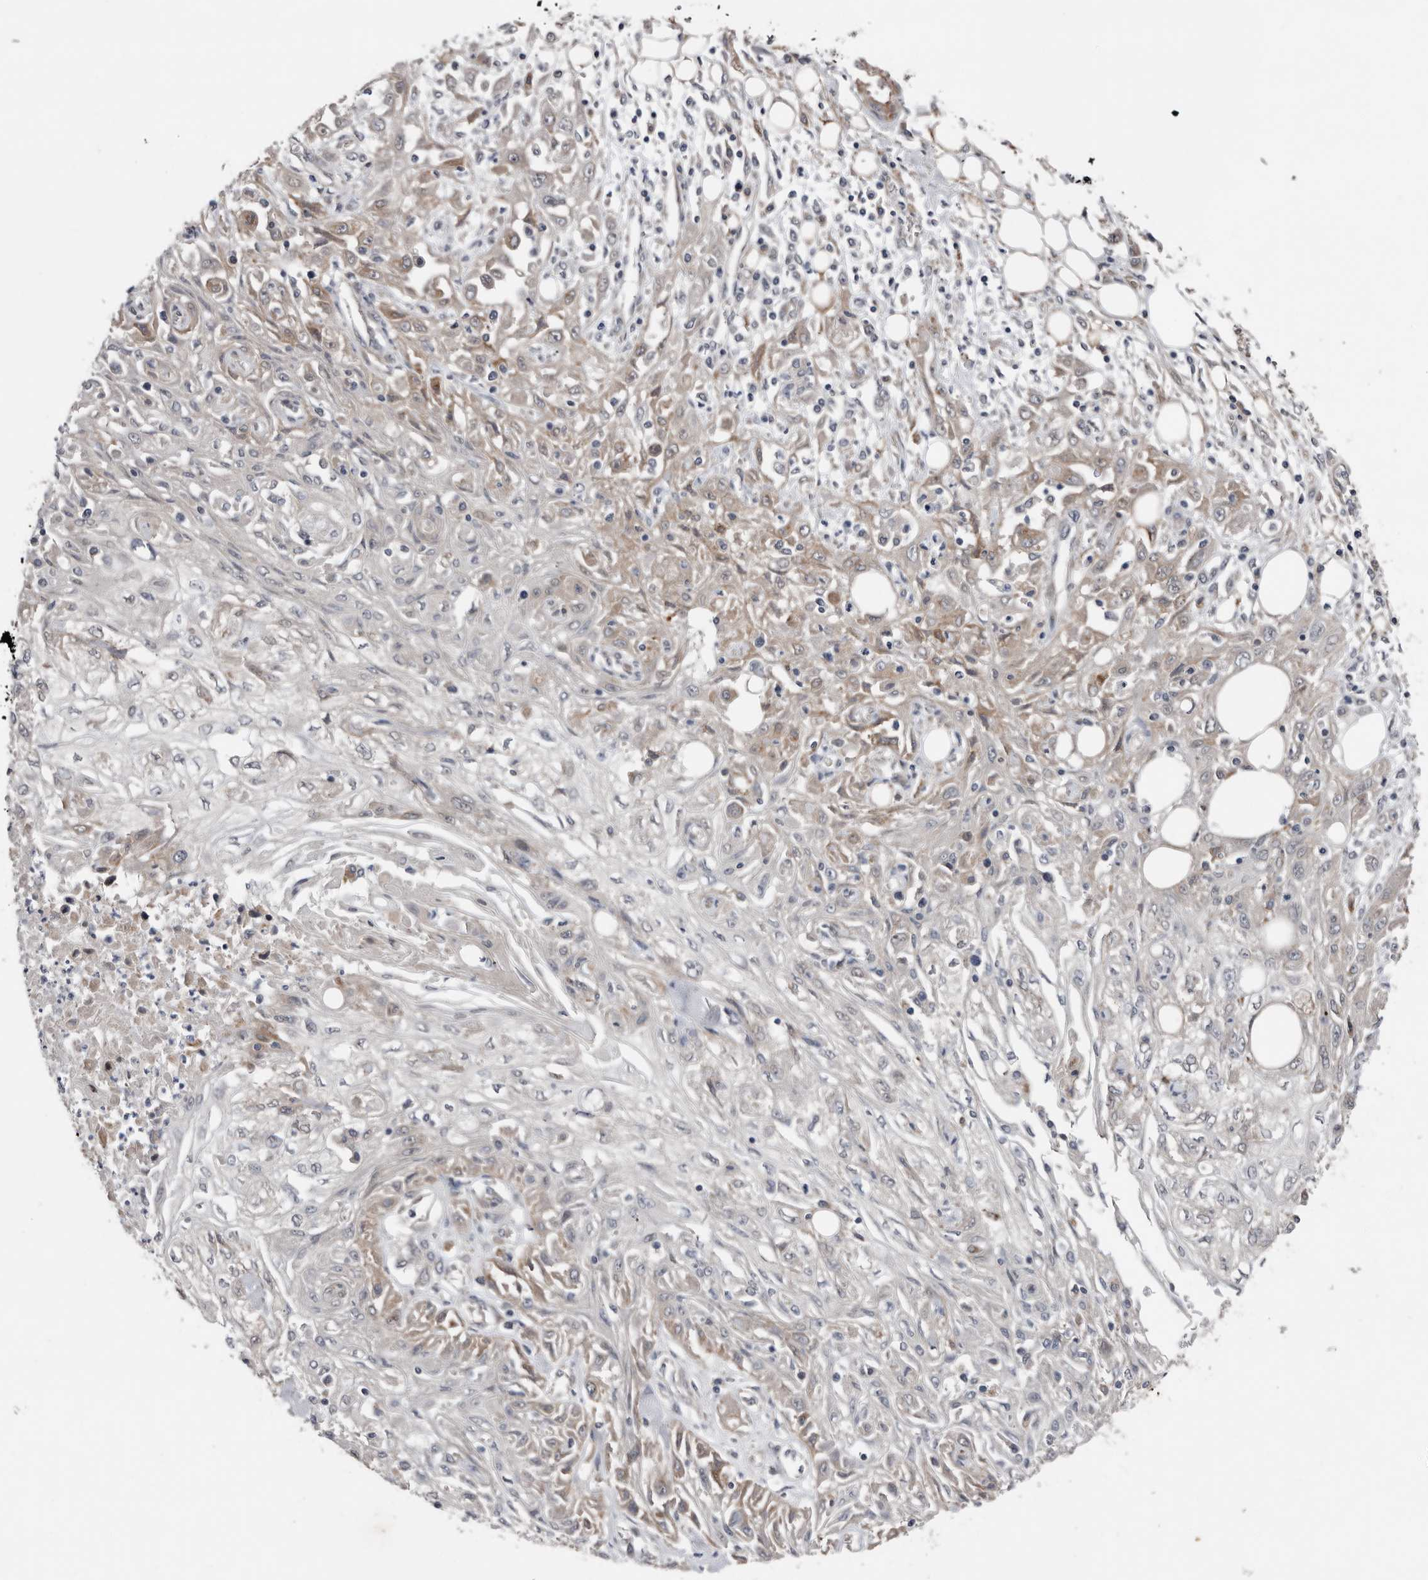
{"staining": {"intensity": "weak", "quantity": "25%-75%", "location": "cytoplasmic/membranous"}, "tissue": "skin cancer", "cell_type": "Tumor cells", "image_type": "cancer", "snomed": [{"axis": "morphology", "description": "Squamous cell carcinoma, NOS"}, {"axis": "morphology", "description": "Squamous cell carcinoma, metastatic, NOS"}, {"axis": "topography", "description": "Skin"}, {"axis": "topography", "description": "Lymph node"}], "caption": "DAB (3,3'-diaminobenzidine) immunohistochemical staining of metastatic squamous cell carcinoma (skin) reveals weak cytoplasmic/membranous protein expression in about 25%-75% of tumor cells.", "gene": "RANBP17", "patient": {"sex": "male", "age": 75}}